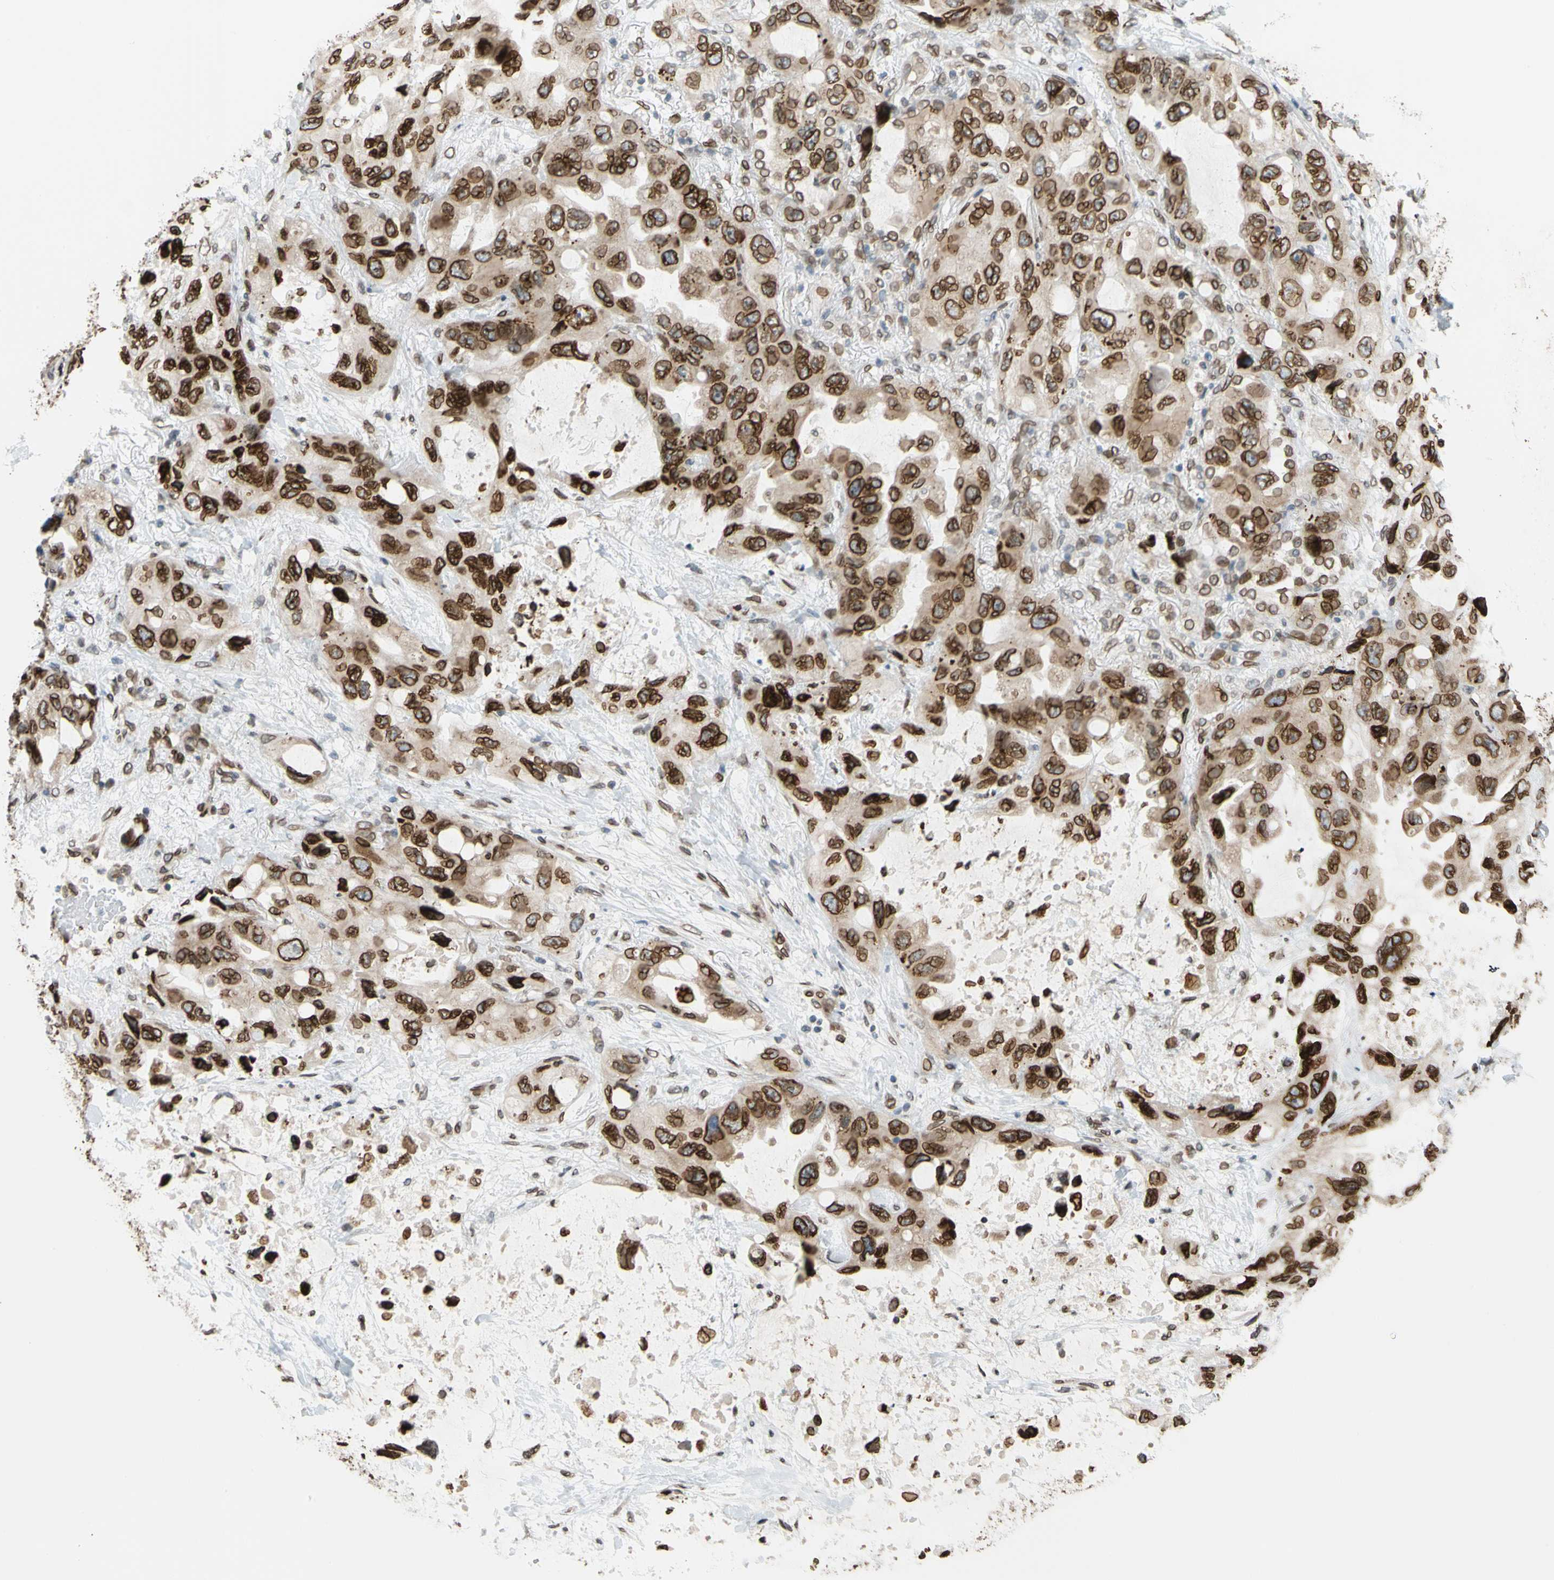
{"staining": {"intensity": "strong", "quantity": ">75%", "location": "cytoplasmic/membranous,nuclear"}, "tissue": "lung cancer", "cell_type": "Tumor cells", "image_type": "cancer", "snomed": [{"axis": "morphology", "description": "Squamous cell carcinoma, NOS"}, {"axis": "topography", "description": "Lung"}], "caption": "Immunohistochemical staining of lung cancer (squamous cell carcinoma) displays strong cytoplasmic/membranous and nuclear protein staining in about >75% of tumor cells.", "gene": "SUN1", "patient": {"sex": "female", "age": 73}}